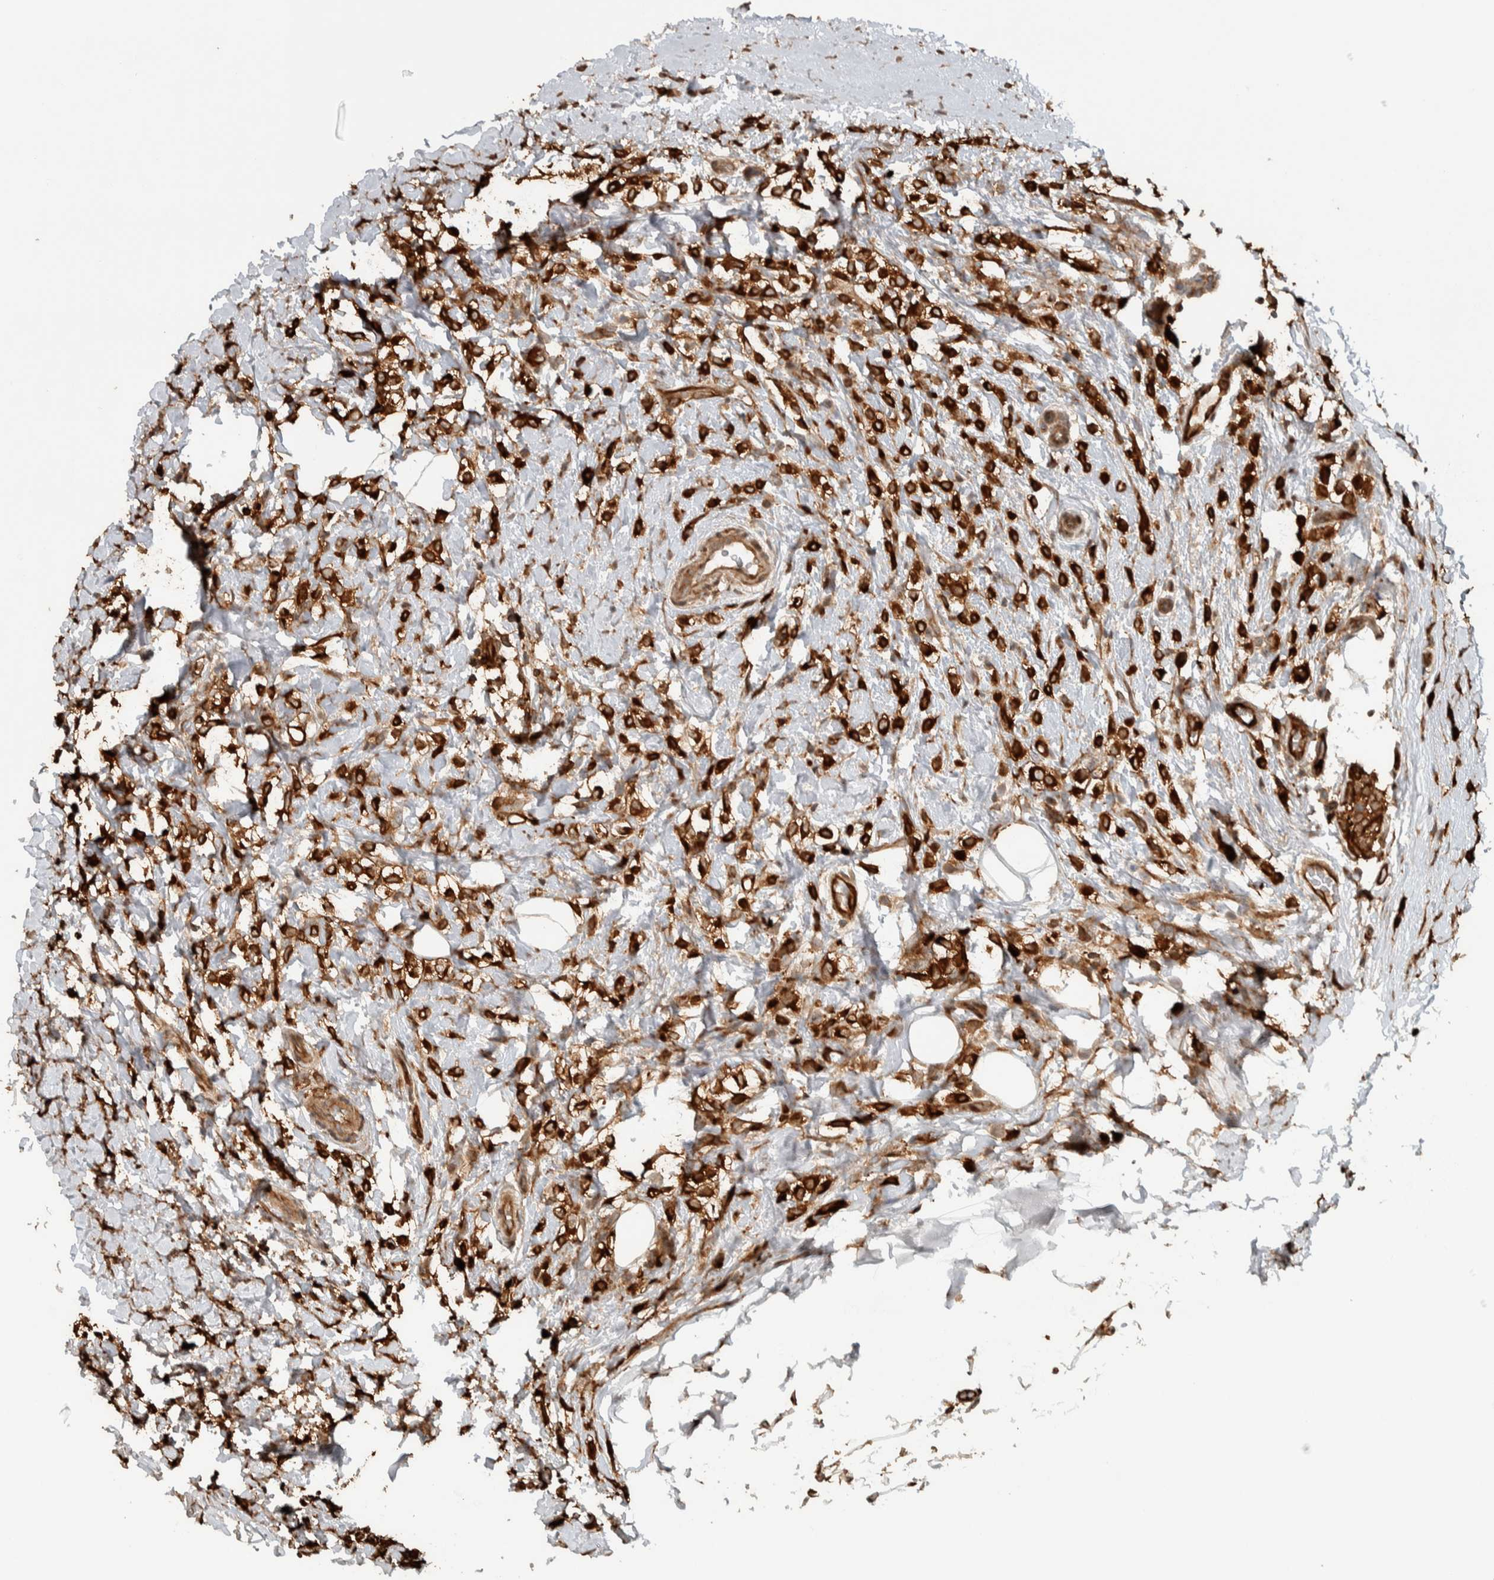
{"staining": {"intensity": "strong", "quantity": ">75%", "location": "cytoplasmic/membranous"}, "tissue": "breast cancer", "cell_type": "Tumor cells", "image_type": "cancer", "snomed": [{"axis": "morphology", "description": "Lobular carcinoma"}, {"axis": "topography", "description": "Breast"}], "caption": "Immunohistochemistry (IHC) staining of lobular carcinoma (breast), which shows high levels of strong cytoplasmic/membranous expression in about >75% of tumor cells indicating strong cytoplasmic/membranous protein expression. The staining was performed using DAB (brown) for protein detection and nuclei were counterstained in hematoxylin (blue).", "gene": "CNTROB", "patient": {"sex": "female", "age": 50}}